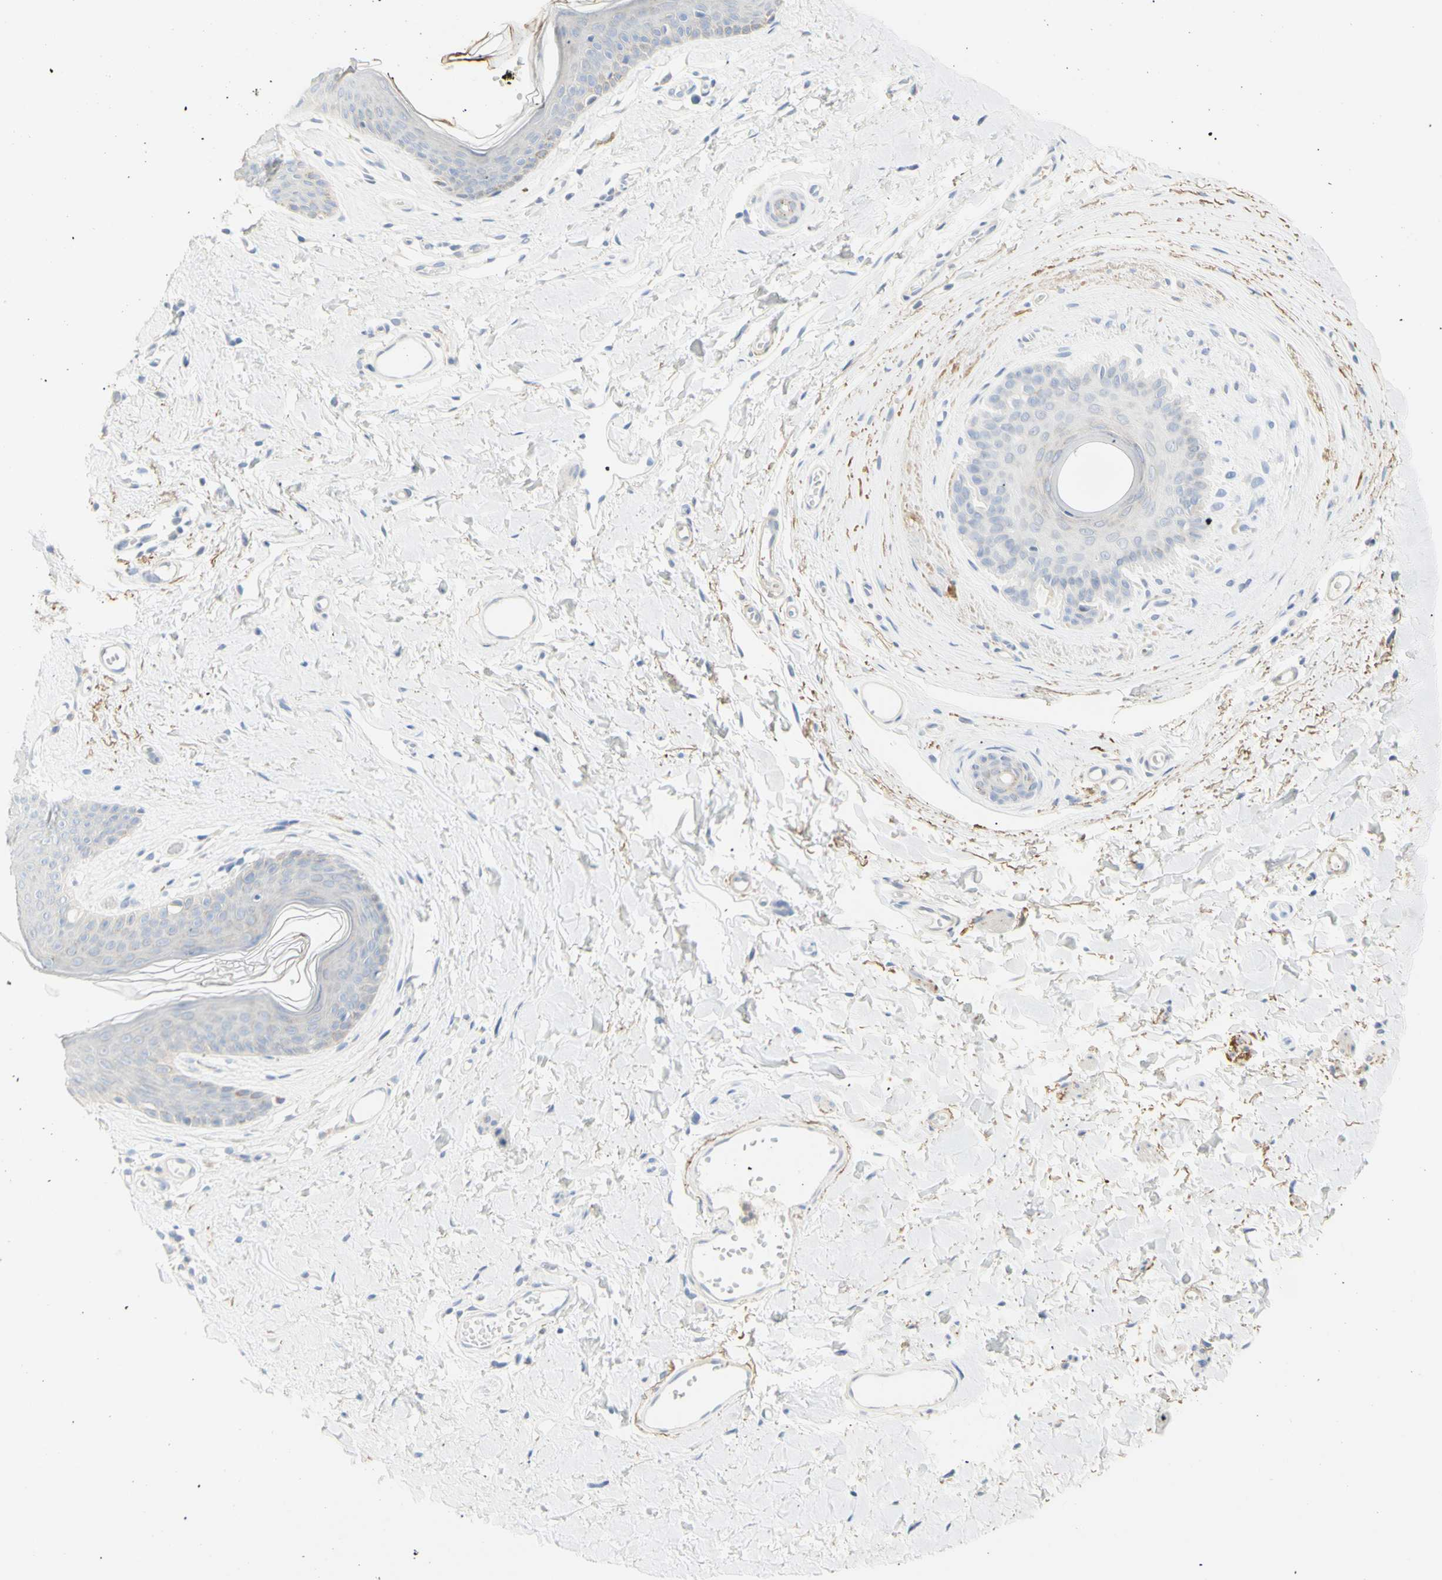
{"staining": {"intensity": "negative", "quantity": "none", "location": "none"}, "tissue": "skin", "cell_type": "Epidermal cells", "image_type": "normal", "snomed": [{"axis": "morphology", "description": "Normal tissue, NOS"}, {"axis": "morphology", "description": "Inflammation, NOS"}, {"axis": "topography", "description": "Vulva"}], "caption": "High power microscopy image of an IHC micrograph of unremarkable skin, revealing no significant positivity in epidermal cells. (Brightfield microscopy of DAB (3,3'-diaminobenzidine) immunohistochemistry (IHC) at high magnification).", "gene": "B4GALNT3", "patient": {"sex": "female", "age": 84}}